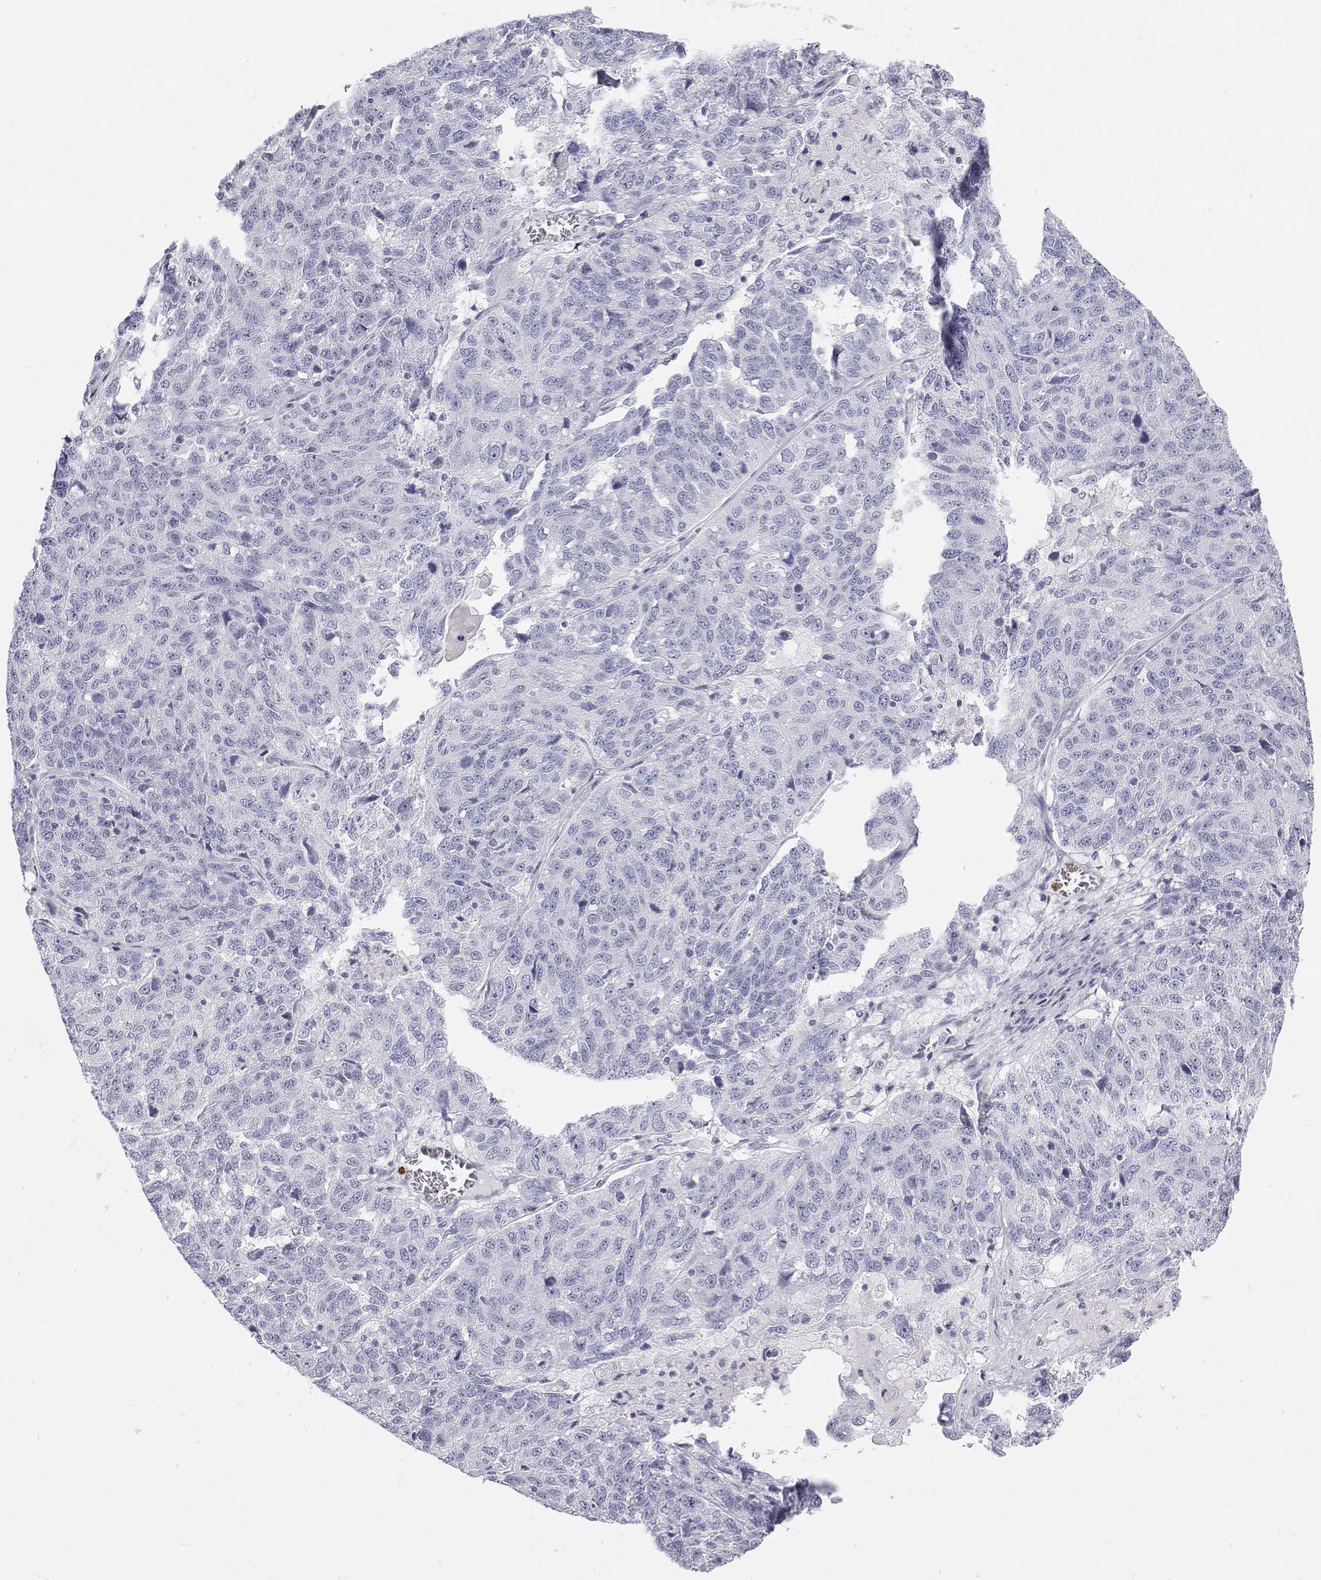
{"staining": {"intensity": "negative", "quantity": "none", "location": "none"}, "tissue": "ovarian cancer", "cell_type": "Tumor cells", "image_type": "cancer", "snomed": [{"axis": "morphology", "description": "Cystadenocarcinoma, serous, NOS"}, {"axis": "topography", "description": "Ovary"}], "caption": "IHC image of neoplastic tissue: serous cystadenocarcinoma (ovarian) stained with DAB (3,3'-diaminobenzidine) demonstrates no significant protein staining in tumor cells.", "gene": "SFTPB", "patient": {"sex": "female", "age": 71}}